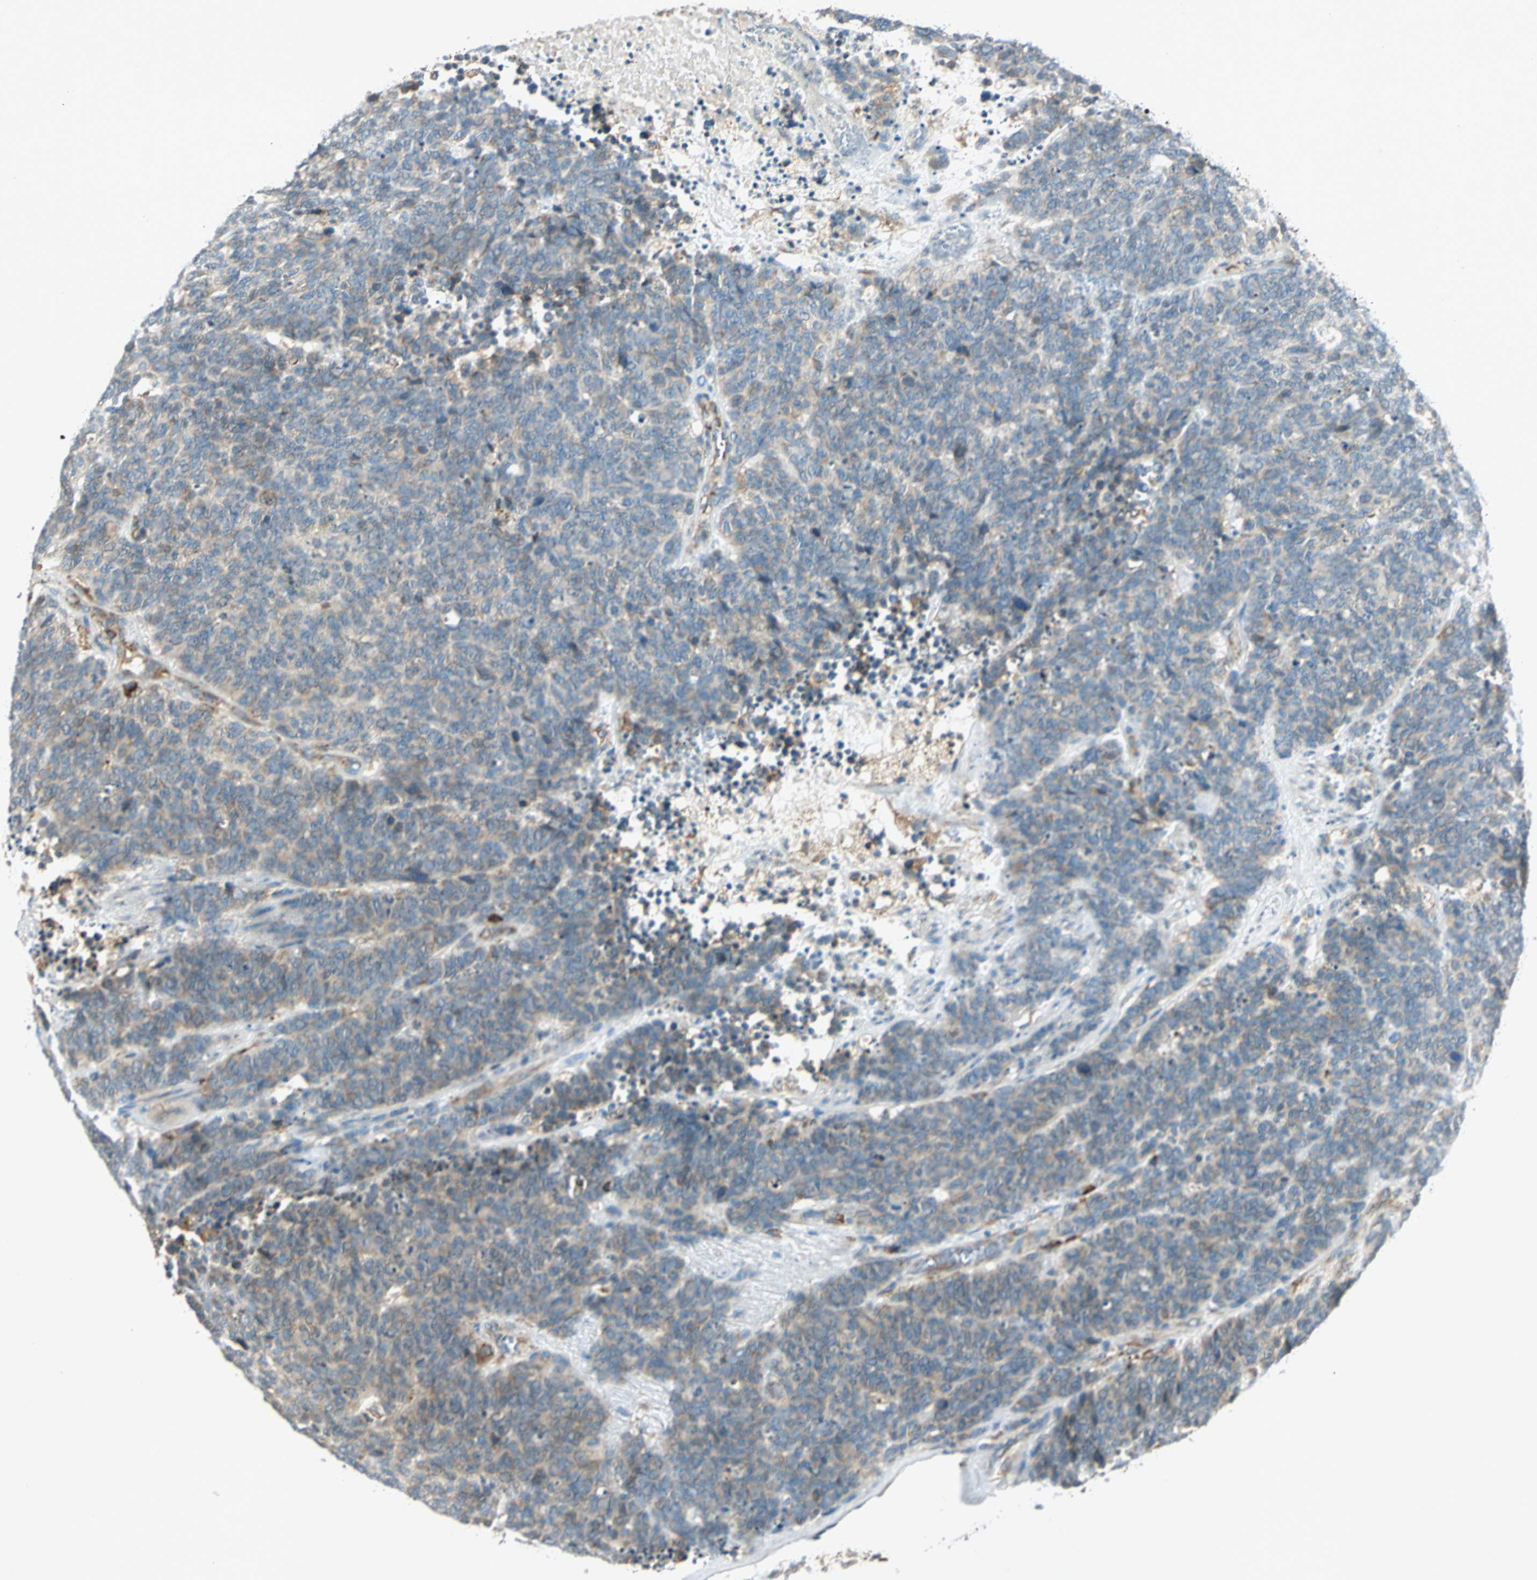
{"staining": {"intensity": "moderate", "quantity": ">75%", "location": "cytoplasmic/membranous"}, "tissue": "lung cancer", "cell_type": "Tumor cells", "image_type": "cancer", "snomed": [{"axis": "morphology", "description": "Neoplasm, malignant, NOS"}, {"axis": "topography", "description": "Lung"}], "caption": "Lung malignant neoplasm tissue reveals moderate cytoplasmic/membranous positivity in about >75% of tumor cells", "gene": "PDIA4", "patient": {"sex": "female", "age": 58}}